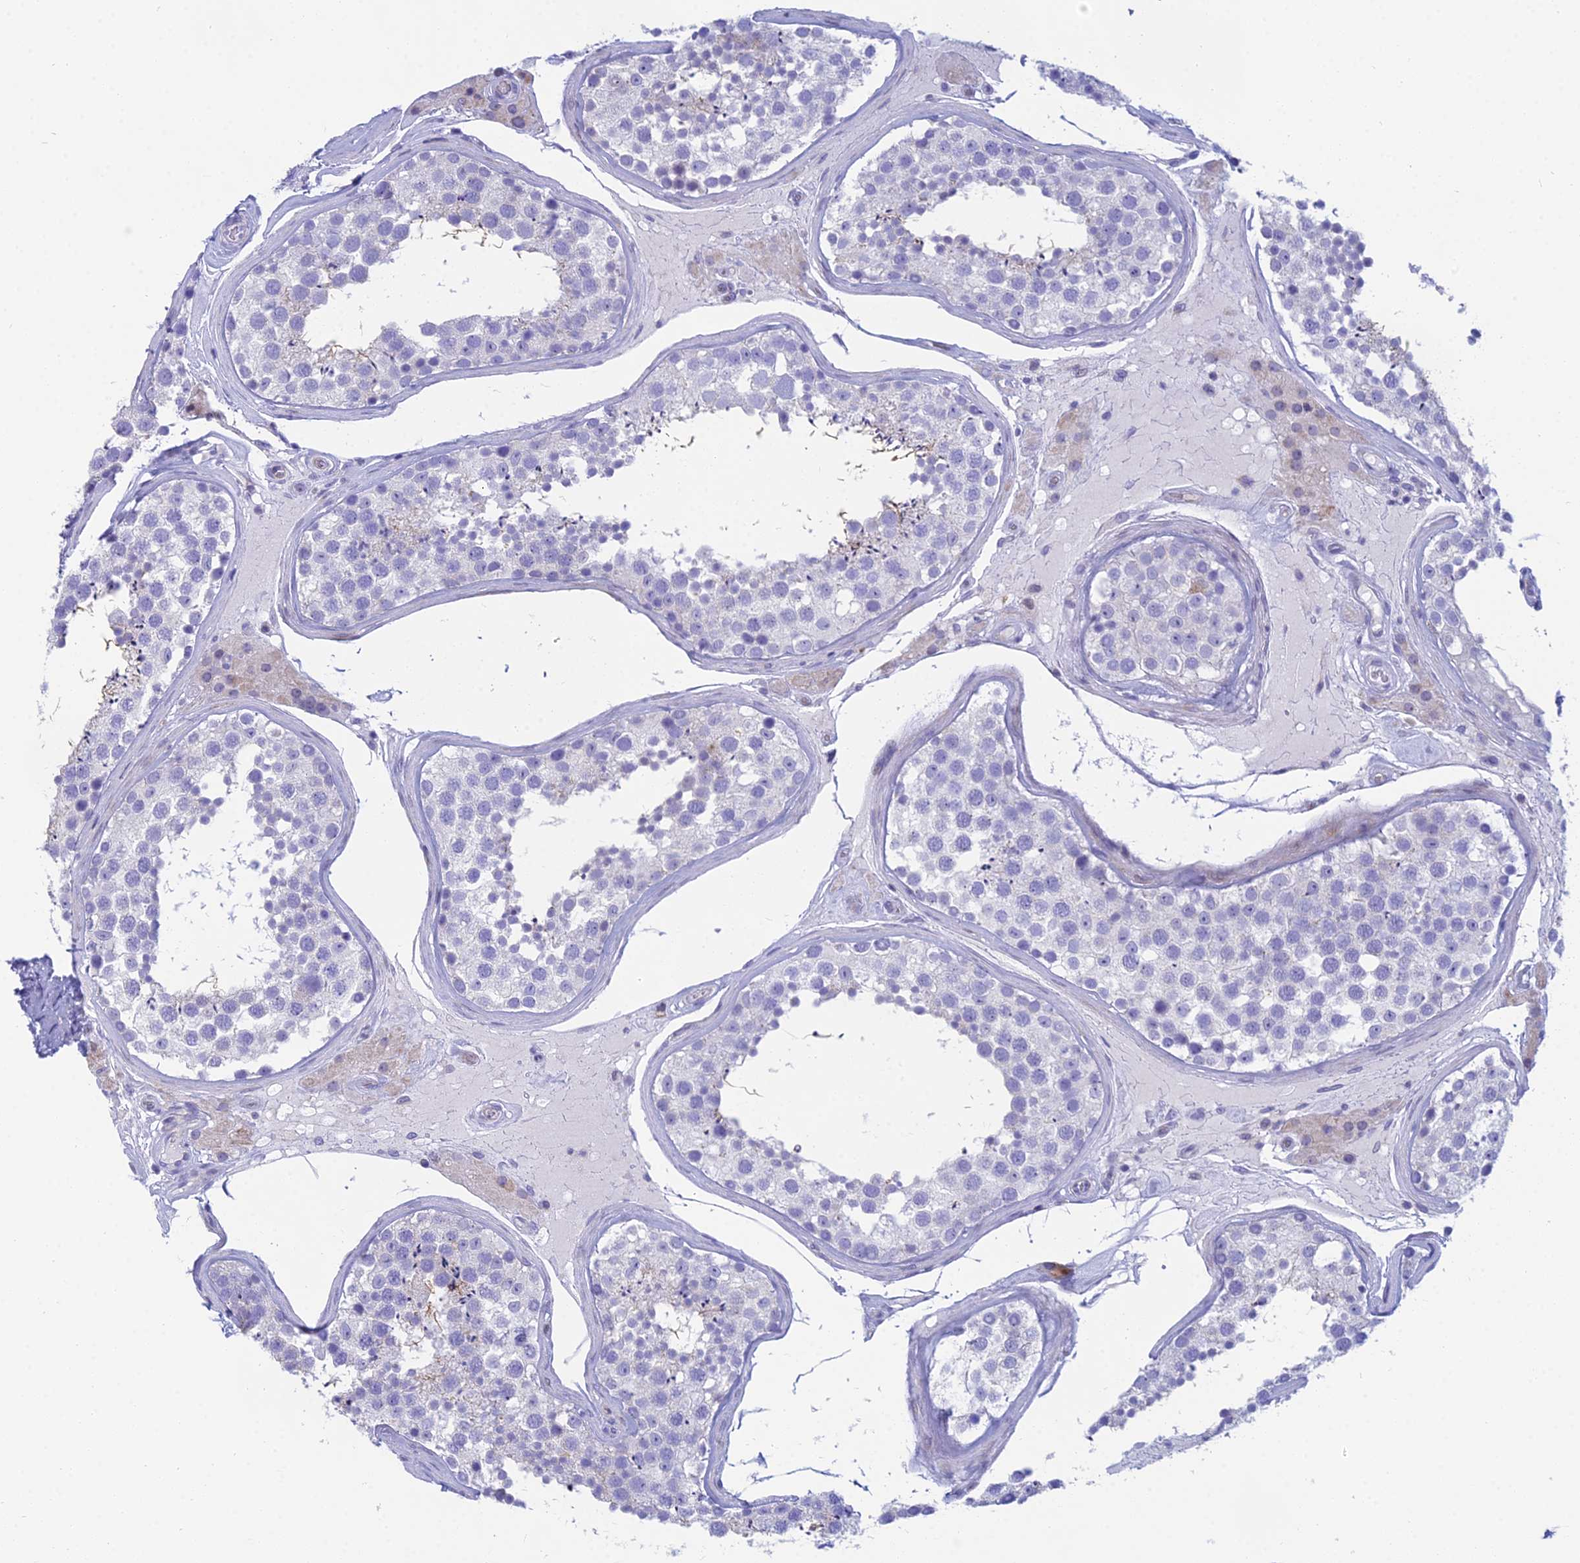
{"staining": {"intensity": "negative", "quantity": "none", "location": "none"}, "tissue": "testis", "cell_type": "Cells in seminiferous ducts", "image_type": "normal", "snomed": [{"axis": "morphology", "description": "Normal tissue, NOS"}, {"axis": "topography", "description": "Testis"}], "caption": "This is an immunohistochemistry photomicrograph of unremarkable human testis. There is no staining in cells in seminiferous ducts.", "gene": "PRR13", "patient": {"sex": "male", "age": 46}}